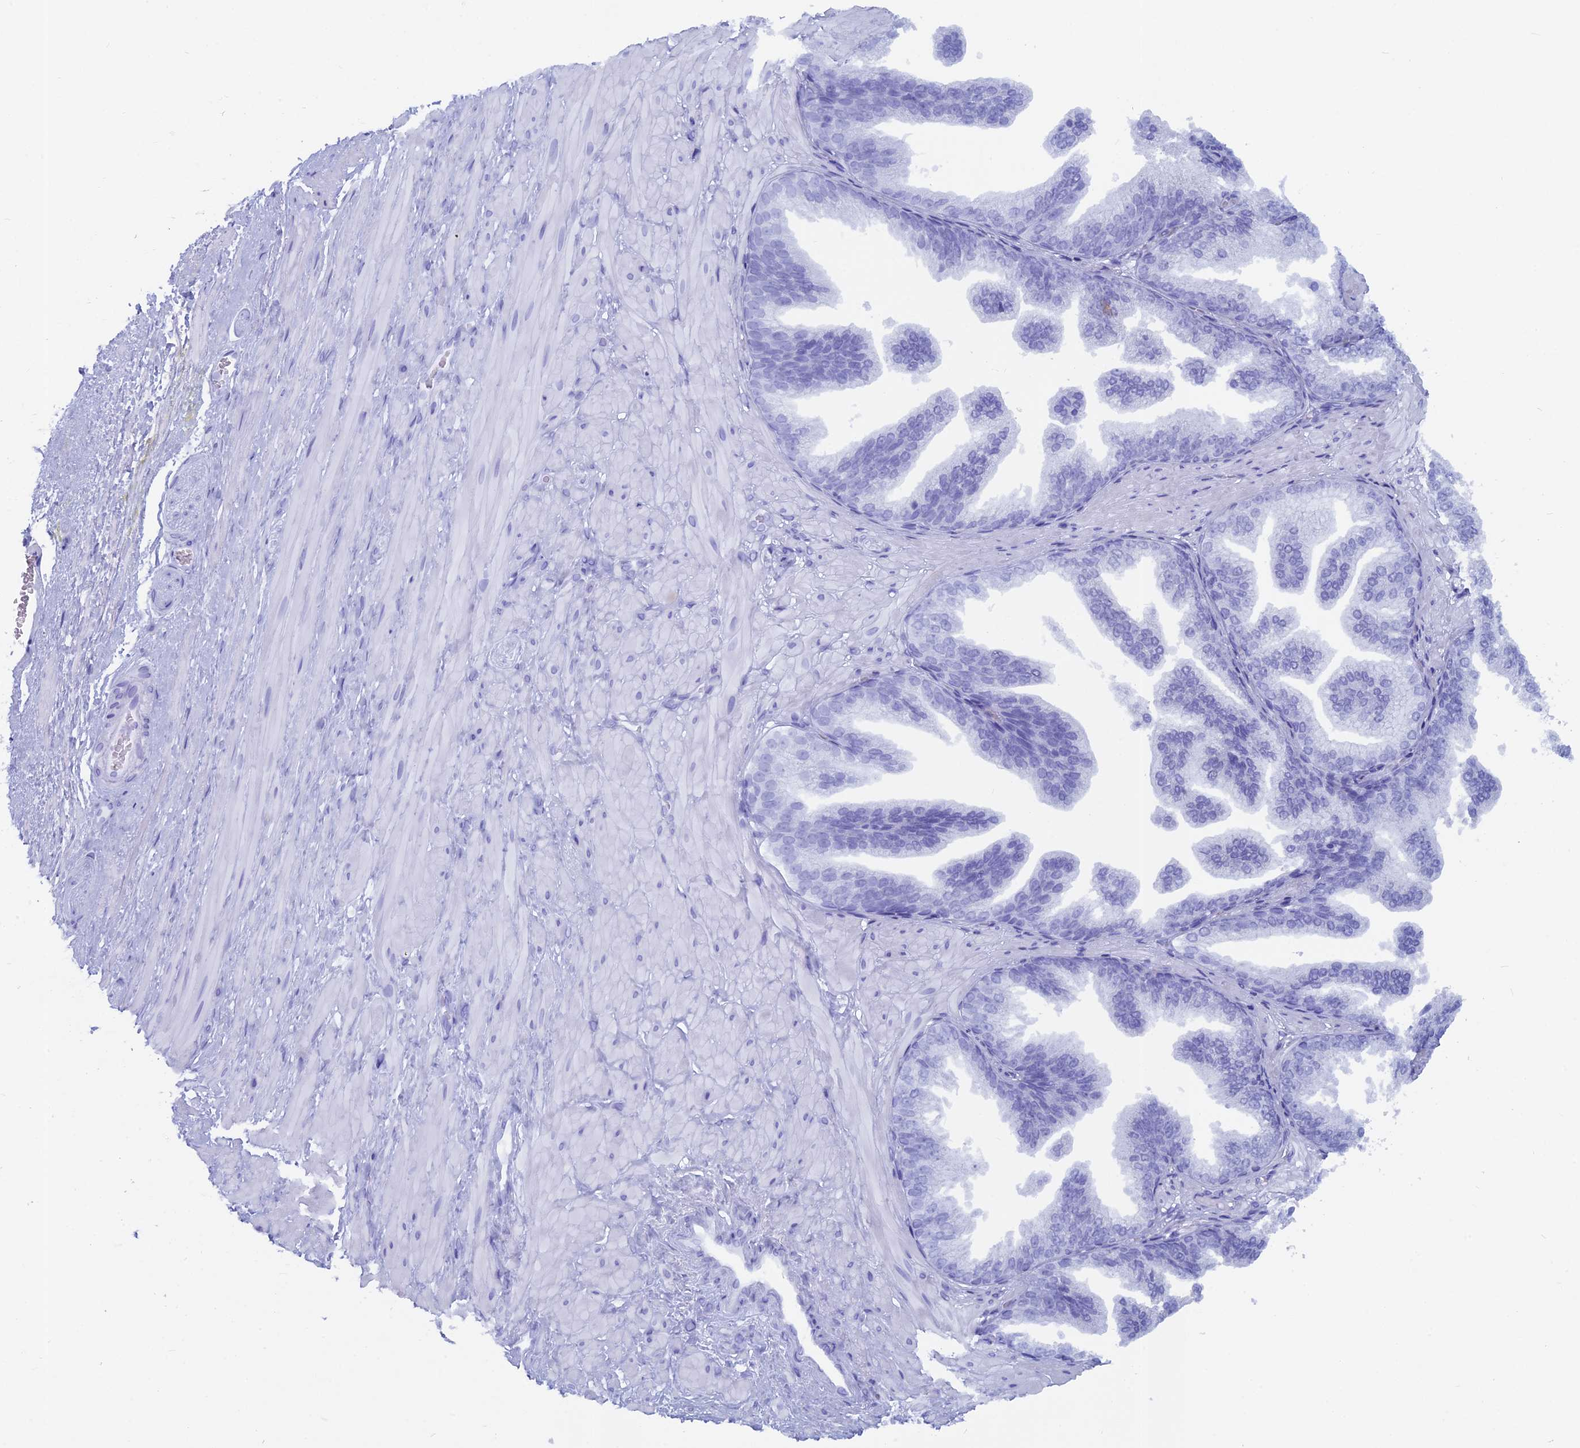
{"staining": {"intensity": "negative", "quantity": "none", "location": "none"}, "tissue": "adipose tissue", "cell_type": "Adipocytes", "image_type": "normal", "snomed": [{"axis": "morphology", "description": "Normal tissue, NOS"}, {"axis": "morphology", "description": "Adenocarcinoma, Low grade"}, {"axis": "topography", "description": "Prostate"}, {"axis": "topography", "description": "Peripheral nerve tissue"}], "caption": "Adipocytes show no significant staining in normal adipose tissue. (DAB (3,3'-diaminobenzidine) immunohistochemistry visualized using brightfield microscopy, high magnification).", "gene": "CAPS", "patient": {"sex": "male", "age": 63}}